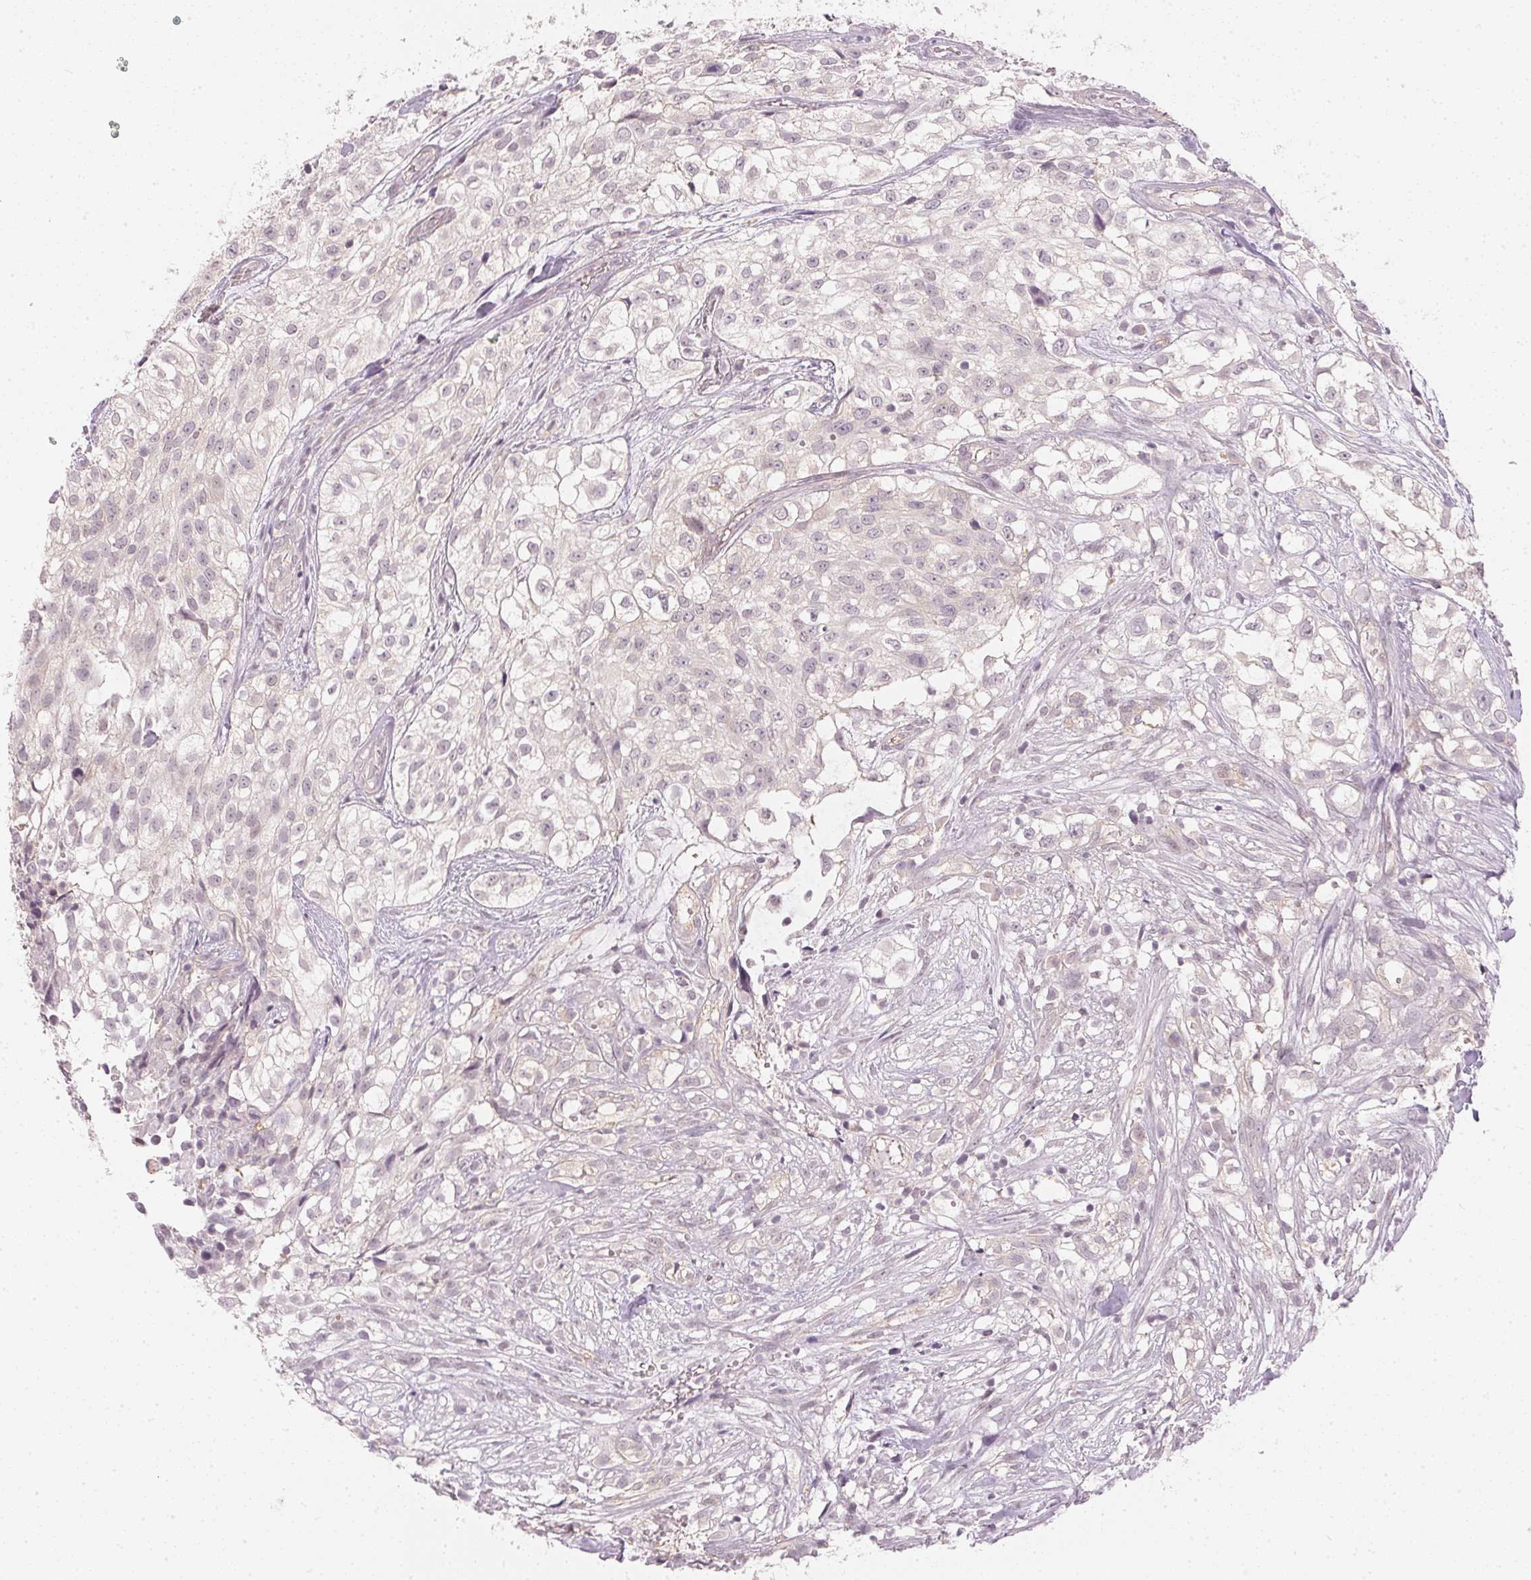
{"staining": {"intensity": "negative", "quantity": "none", "location": "none"}, "tissue": "urothelial cancer", "cell_type": "Tumor cells", "image_type": "cancer", "snomed": [{"axis": "morphology", "description": "Urothelial carcinoma, High grade"}, {"axis": "topography", "description": "Urinary bladder"}], "caption": "IHC micrograph of human high-grade urothelial carcinoma stained for a protein (brown), which displays no staining in tumor cells.", "gene": "KPRP", "patient": {"sex": "male", "age": 56}}